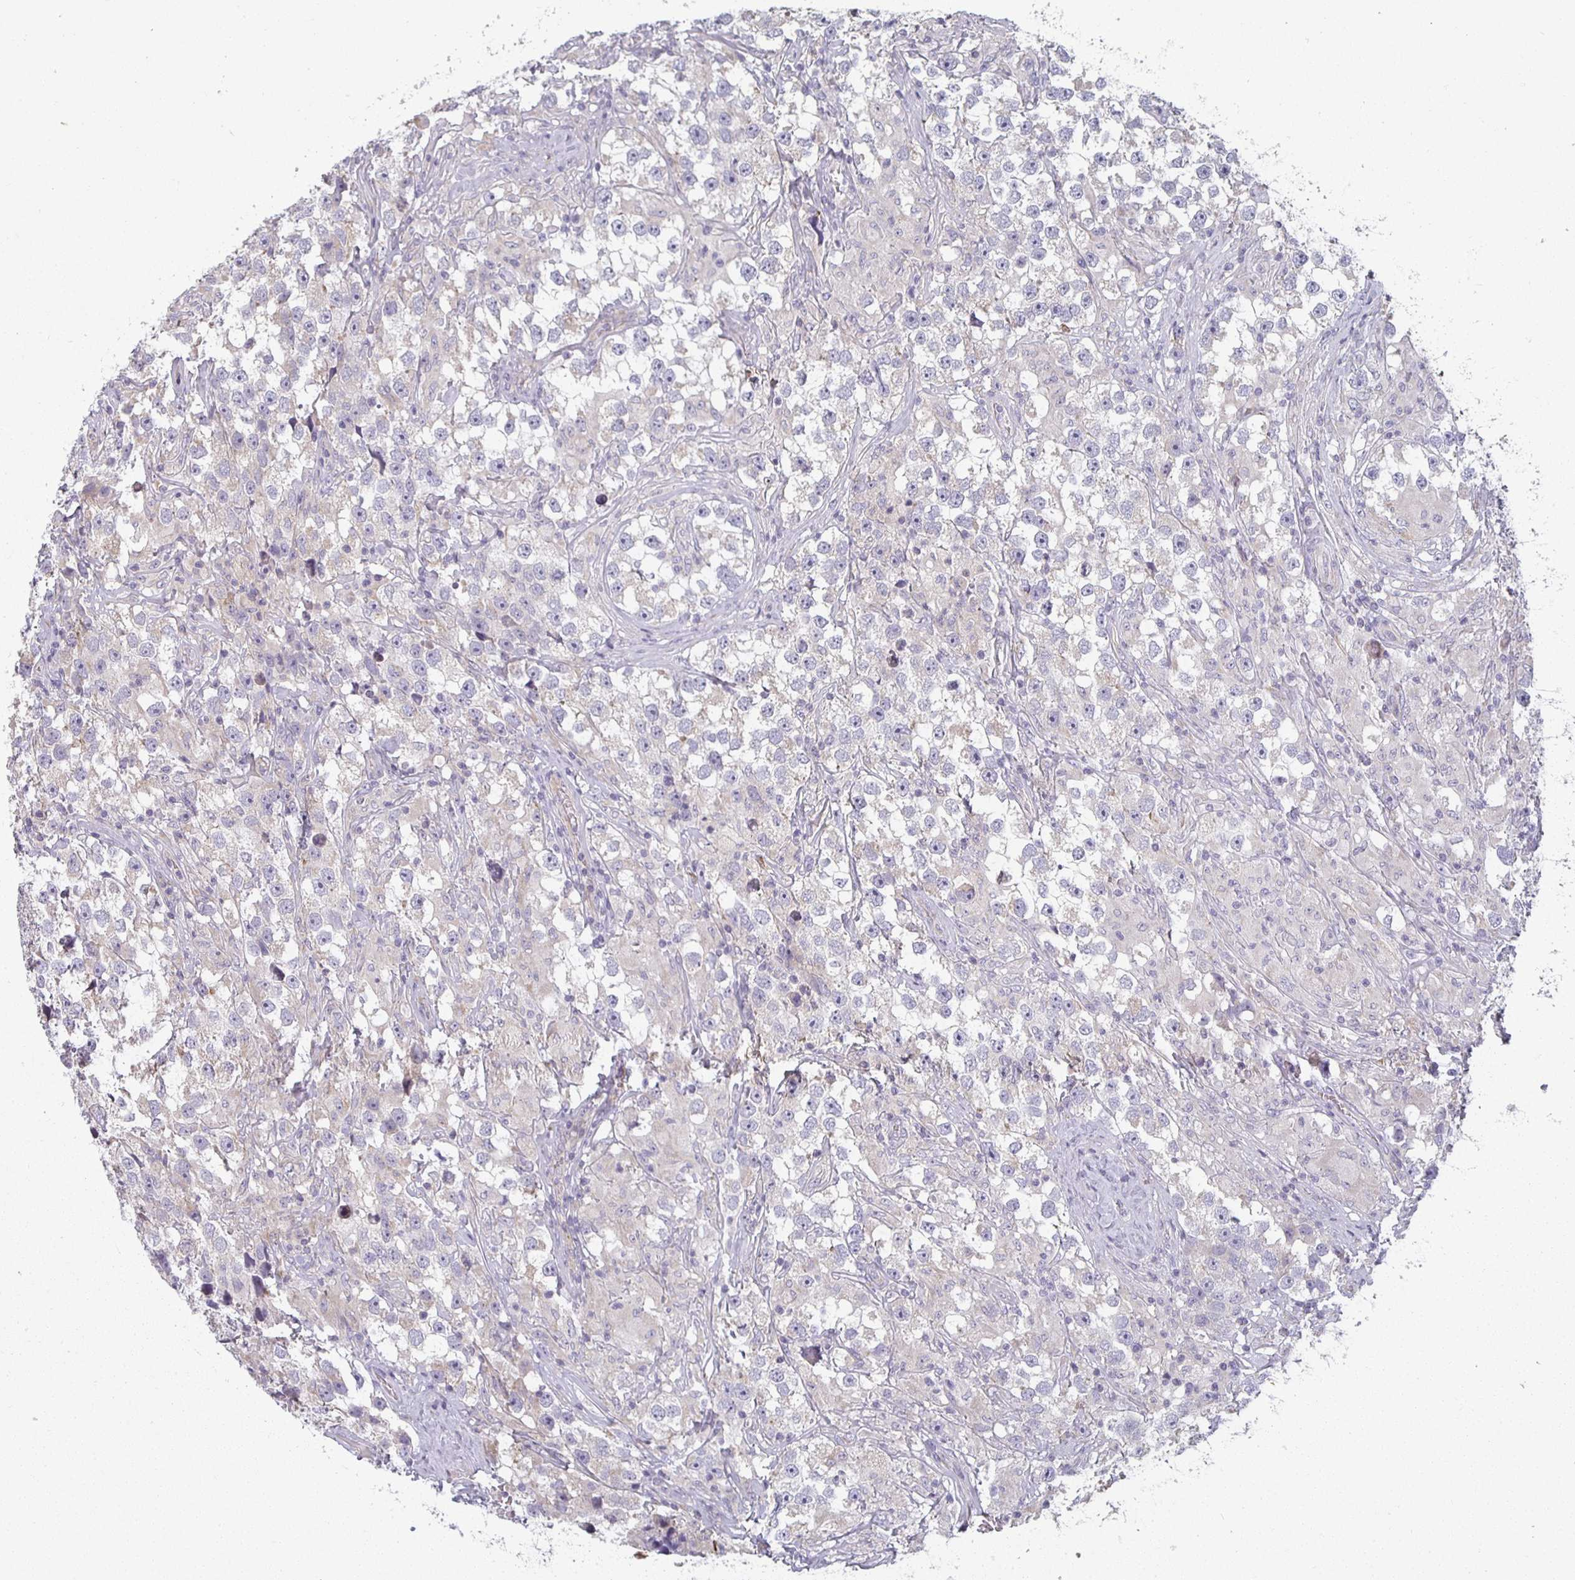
{"staining": {"intensity": "negative", "quantity": "none", "location": "none"}, "tissue": "testis cancer", "cell_type": "Tumor cells", "image_type": "cancer", "snomed": [{"axis": "morphology", "description": "Seminoma, NOS"}, {"axis": "topography", "description": "Testis"}], "caption": "Histopathology image shows no protein staining in tumor cells of testis cancer (seminoma) tissue. (IHC, brightfield microscopy, high magnification).", "gene": "CTHRC1", "patient": {"sex": "male", "age": 46}}